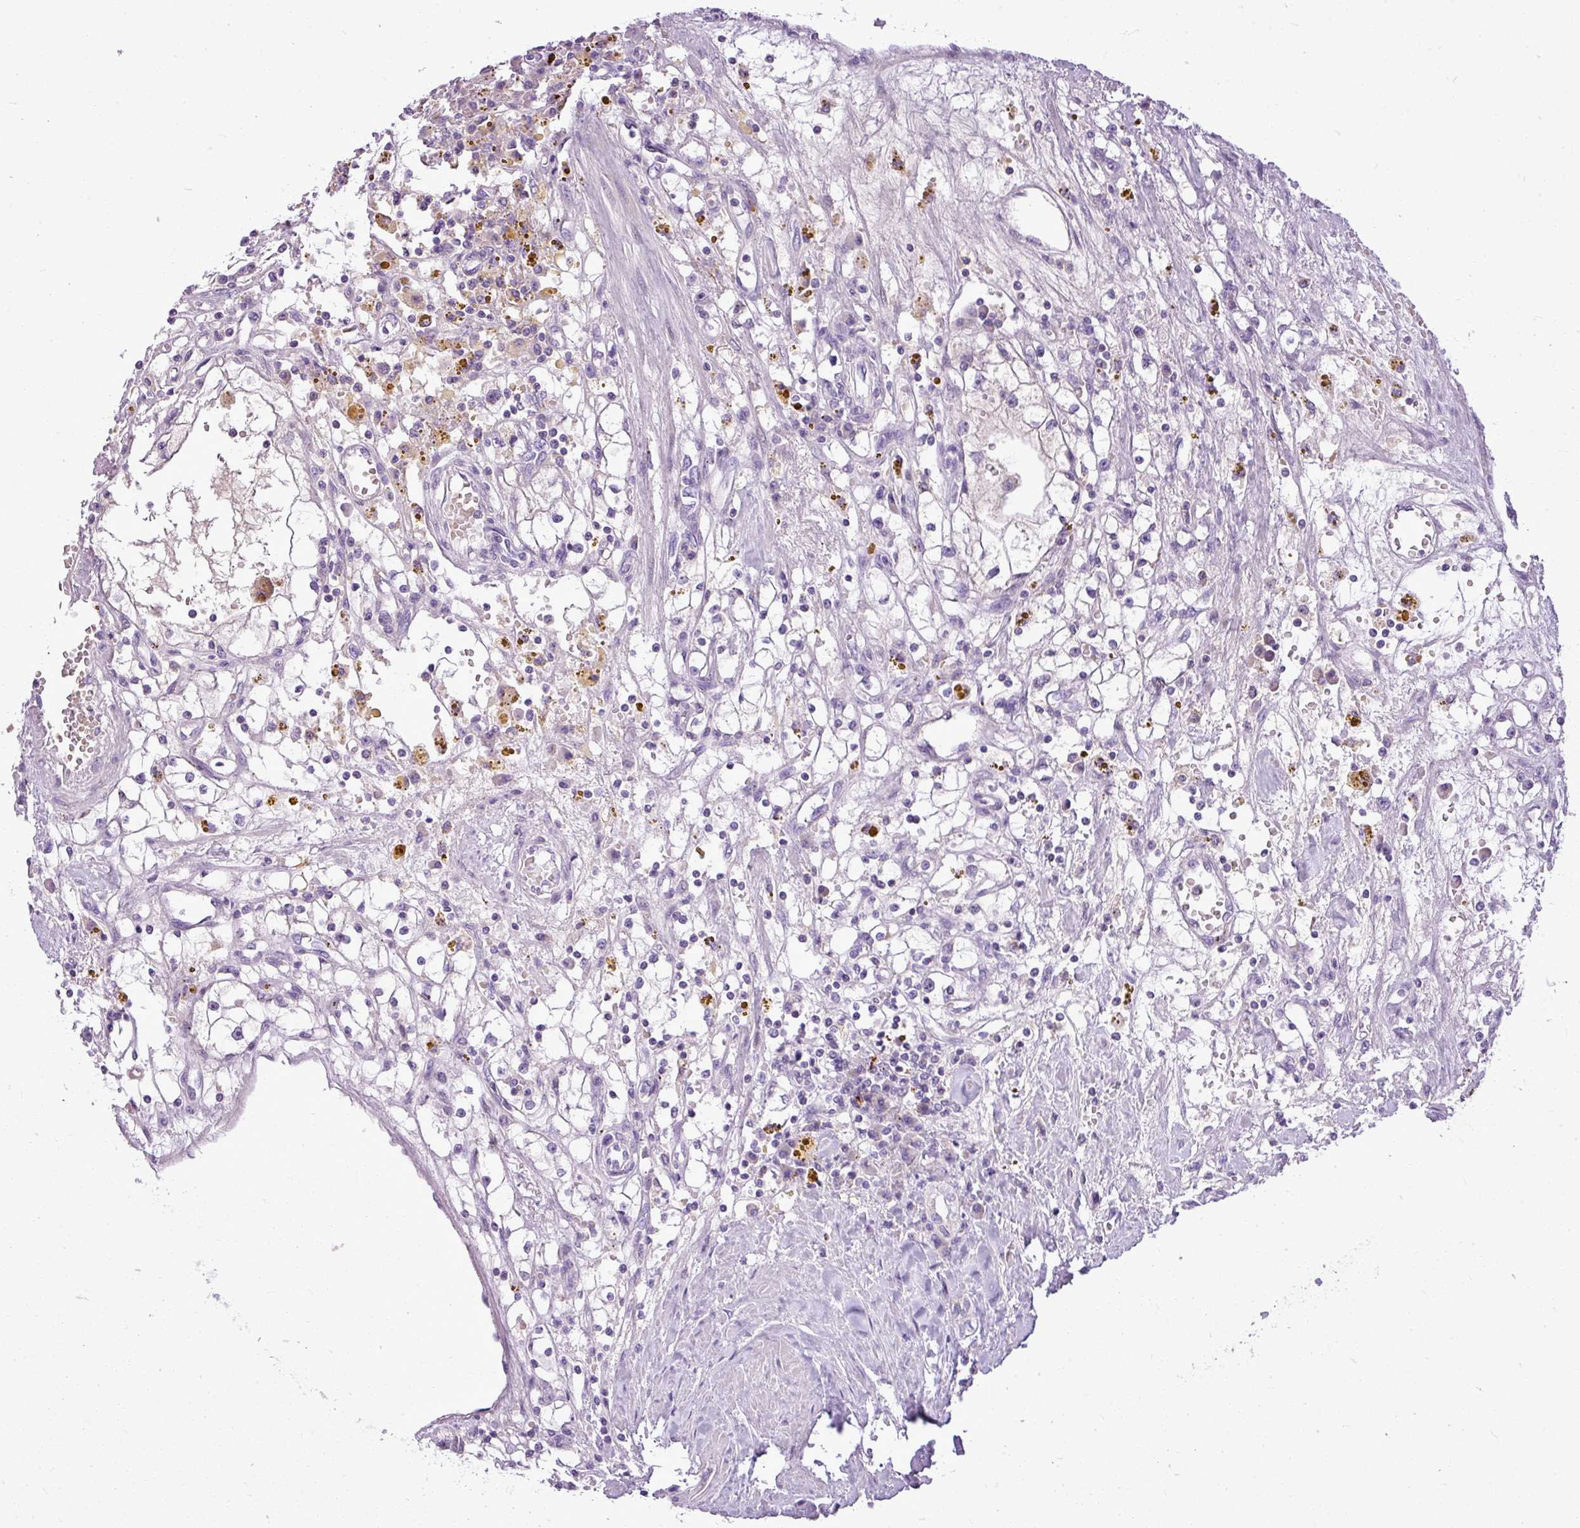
{"staining": {"intensity": "negative", "quantity": "none", "location": "none"}, "tissue": "renal cancer", "cell_type": "Tumor cells", "image_type": "cancer", "snomed": [{"axis": "morphology", "description": "Adenocarcinoma, NOS"}, {"axis": "topography", "description": "Kidney"}], "caption": "A photomicrograph of renal cancer (adenocarcinoma) stained for a protein shows no brown staining in tumor cells.", "gene": "IL17A", "patient": {"sex": "male", "age": 56}}